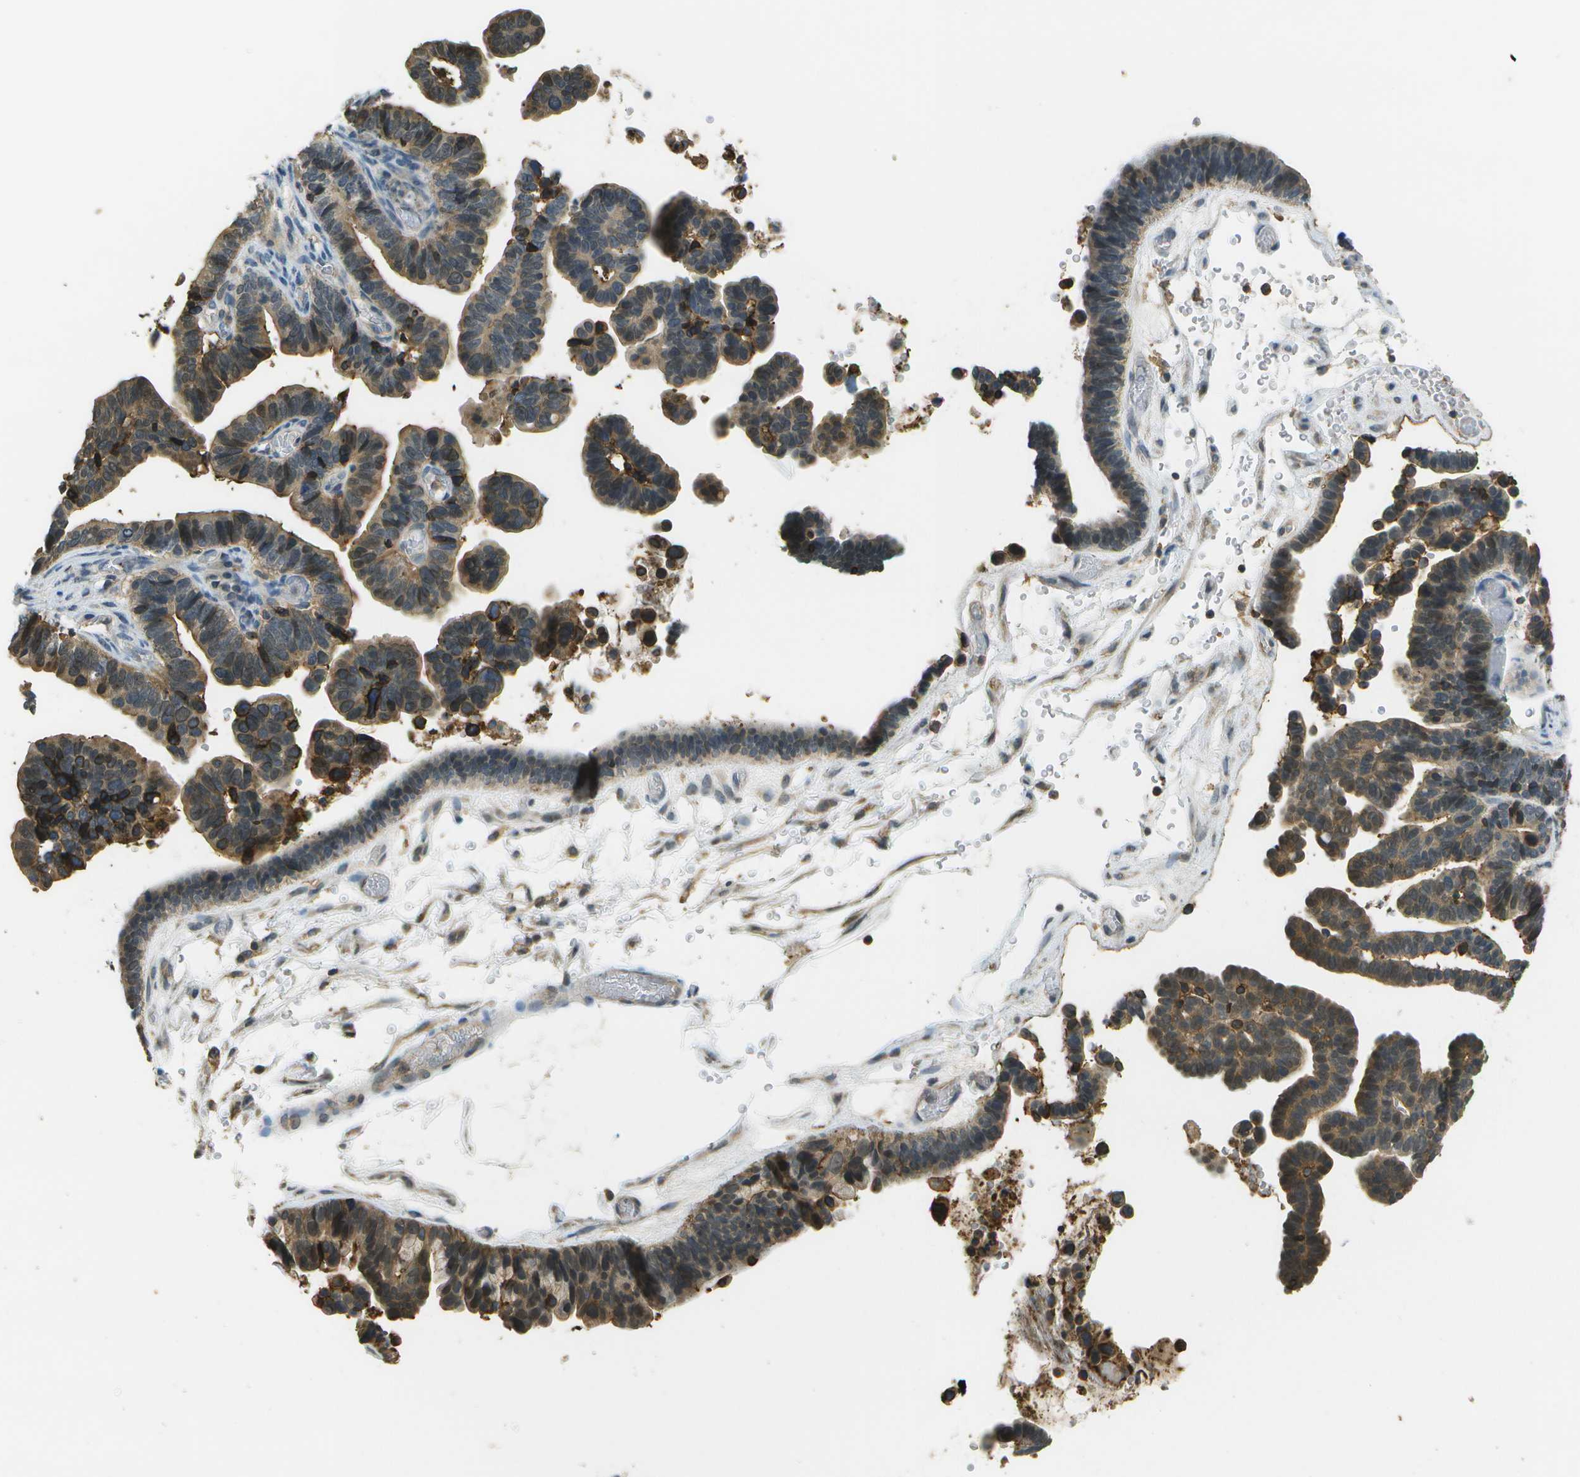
{"staining": {"intensity": "moderate", "quantity": ">75%", "location": "cytoplasmic/membranous"}, "tissue": "ovarian cancer", "cell_type": "Tumor cells", "image_type": "cancer", "snomed": [{"axis": "morphology", "description": "Cystadenocarcinoma, serous, NOS"}, {"axis": "topography", "description": "Ovary"}], "caption": "Tumor cells show medium levels of moderate cytoplasmic/membranous positivity in approximately >75% of cells in human ovarian cancer (serous cystadenocarcinoma).", "gene": "LRRC66", "patient": {"sex": "female", "age": 56}}